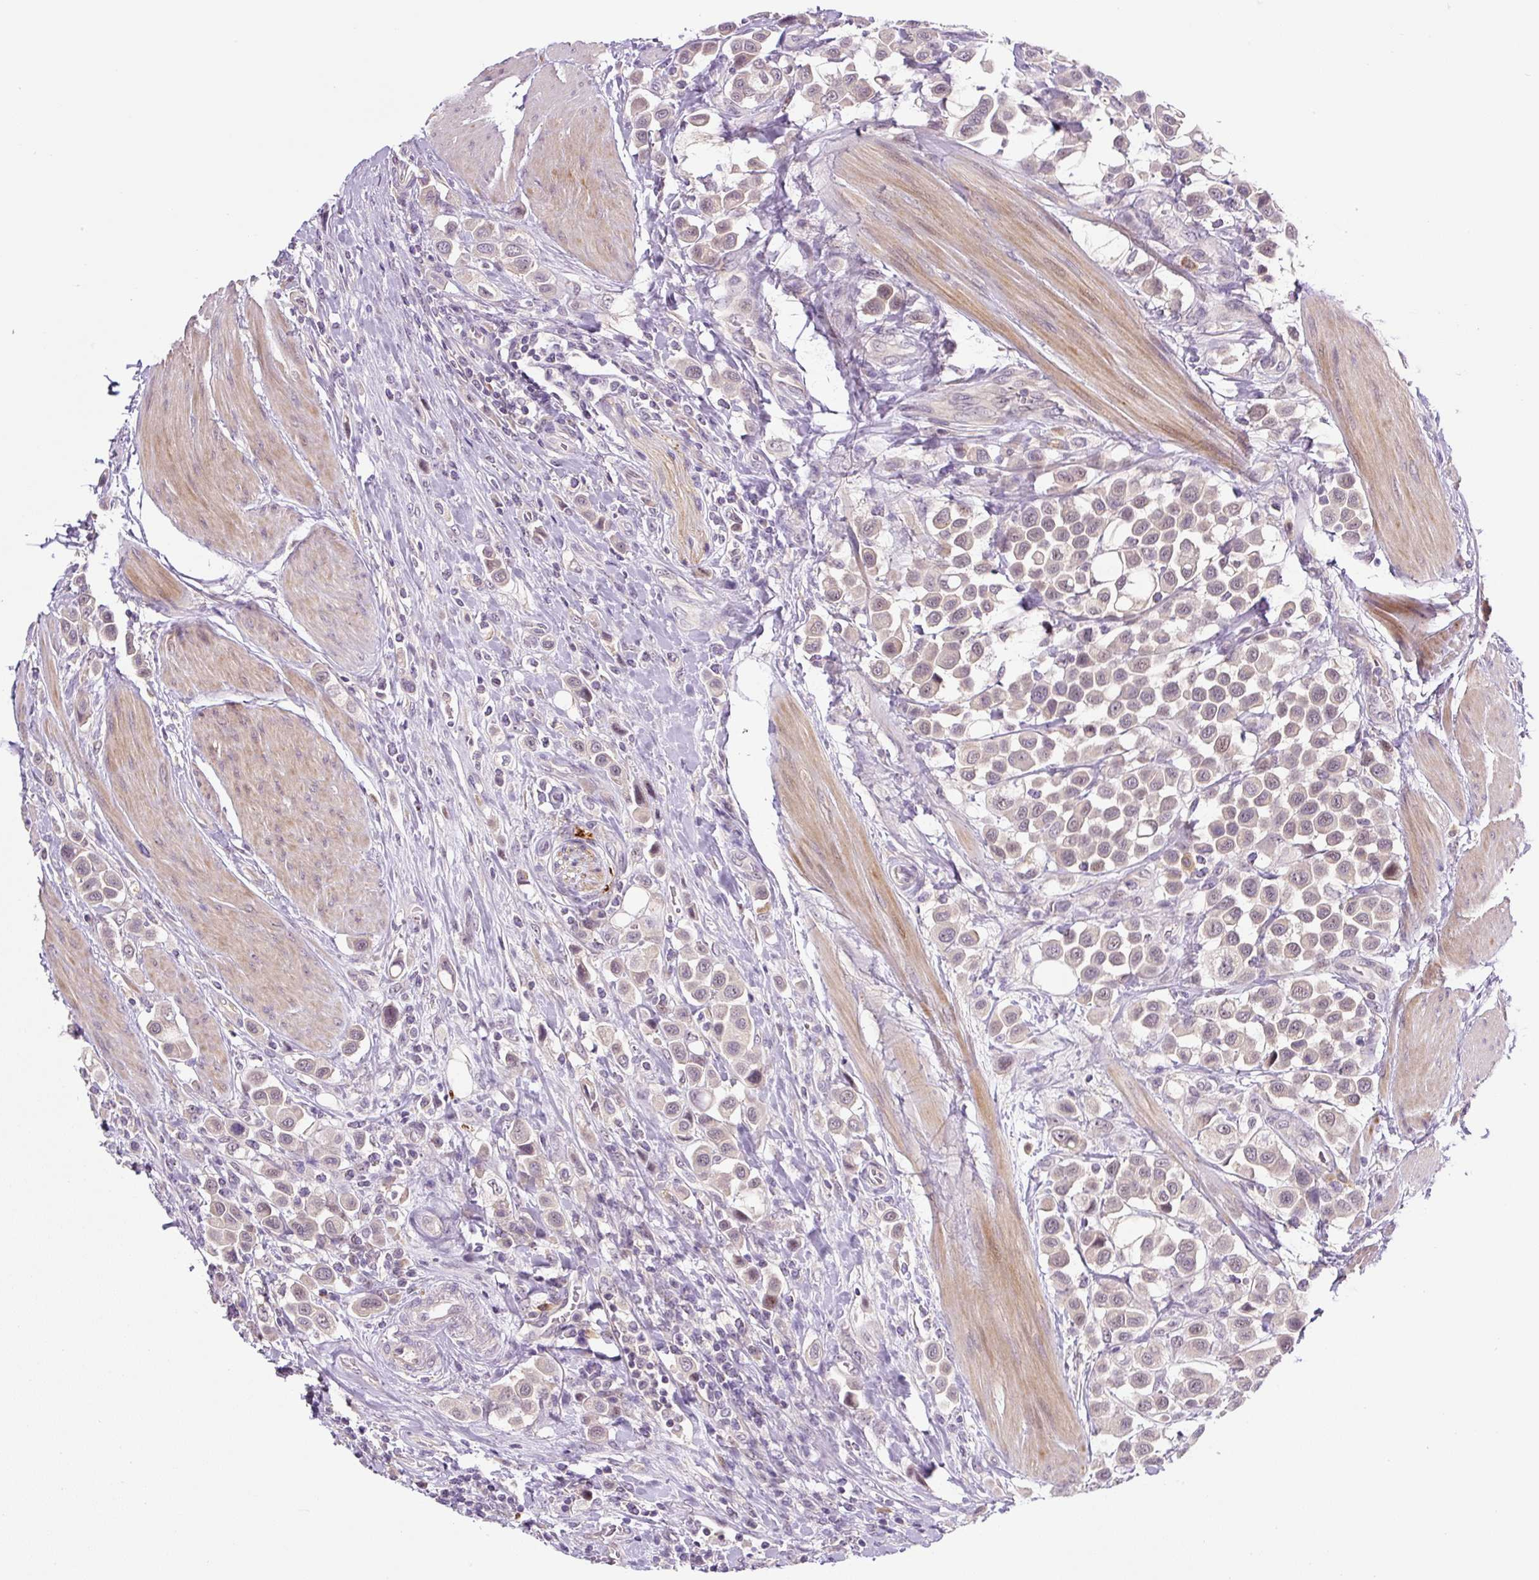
{"staining": {"intensity": "weak", "quantity": "<25%", "location": "cytoplasmic/membranous"}, "tissue": "urothelial cancer", "cell_type": "Tumor cells", "image_type": "cancer", "snomed": [{"axis": "morphology", "description": "Urothelial carcinoma, High grade"}, {"axis": "topography", "description": "Urinary bladder"}], "caption": "Immunohistochemistry (IHC) photomicrograph of urothelial cancer stained for a protein (brown), which shows no staining in tumor cells.", "gene": "PRKAA2", "patient": {"sex": "male", "age": 50}}